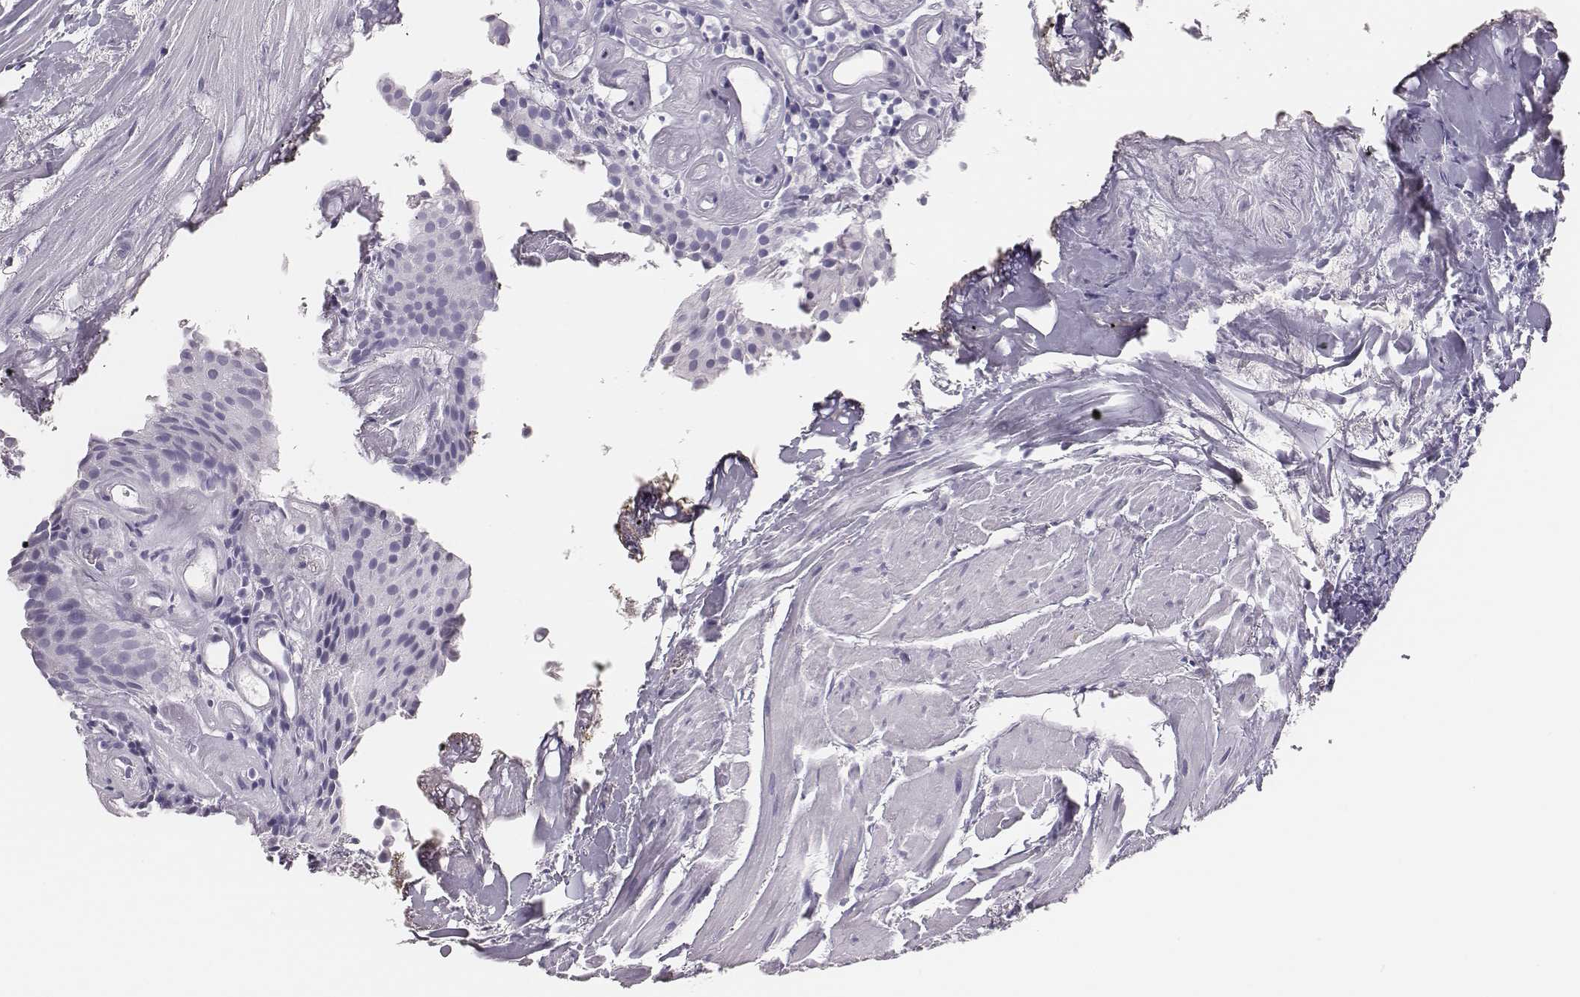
{"staining": {"intensity": "negative", "quantity": "none", "location": "none"}, "tissue": "urothelial cancer", "cell_type": "Tumor cells", "image_type": "cancer", "snomed": [{"axis": "morphology", "description": "Urothelial carcinoma, Low grade"}, {"axis": "topography", "description": "Urinary bladder"}], "caption": "A high-resolution micrograph shows immunohistochemistry staining of urothelial carcinoma (low-grade), which exhibits no significant expression in tumor cells.", "gene": "H1-6", "patient": {"sex": "female", "age": 87}}